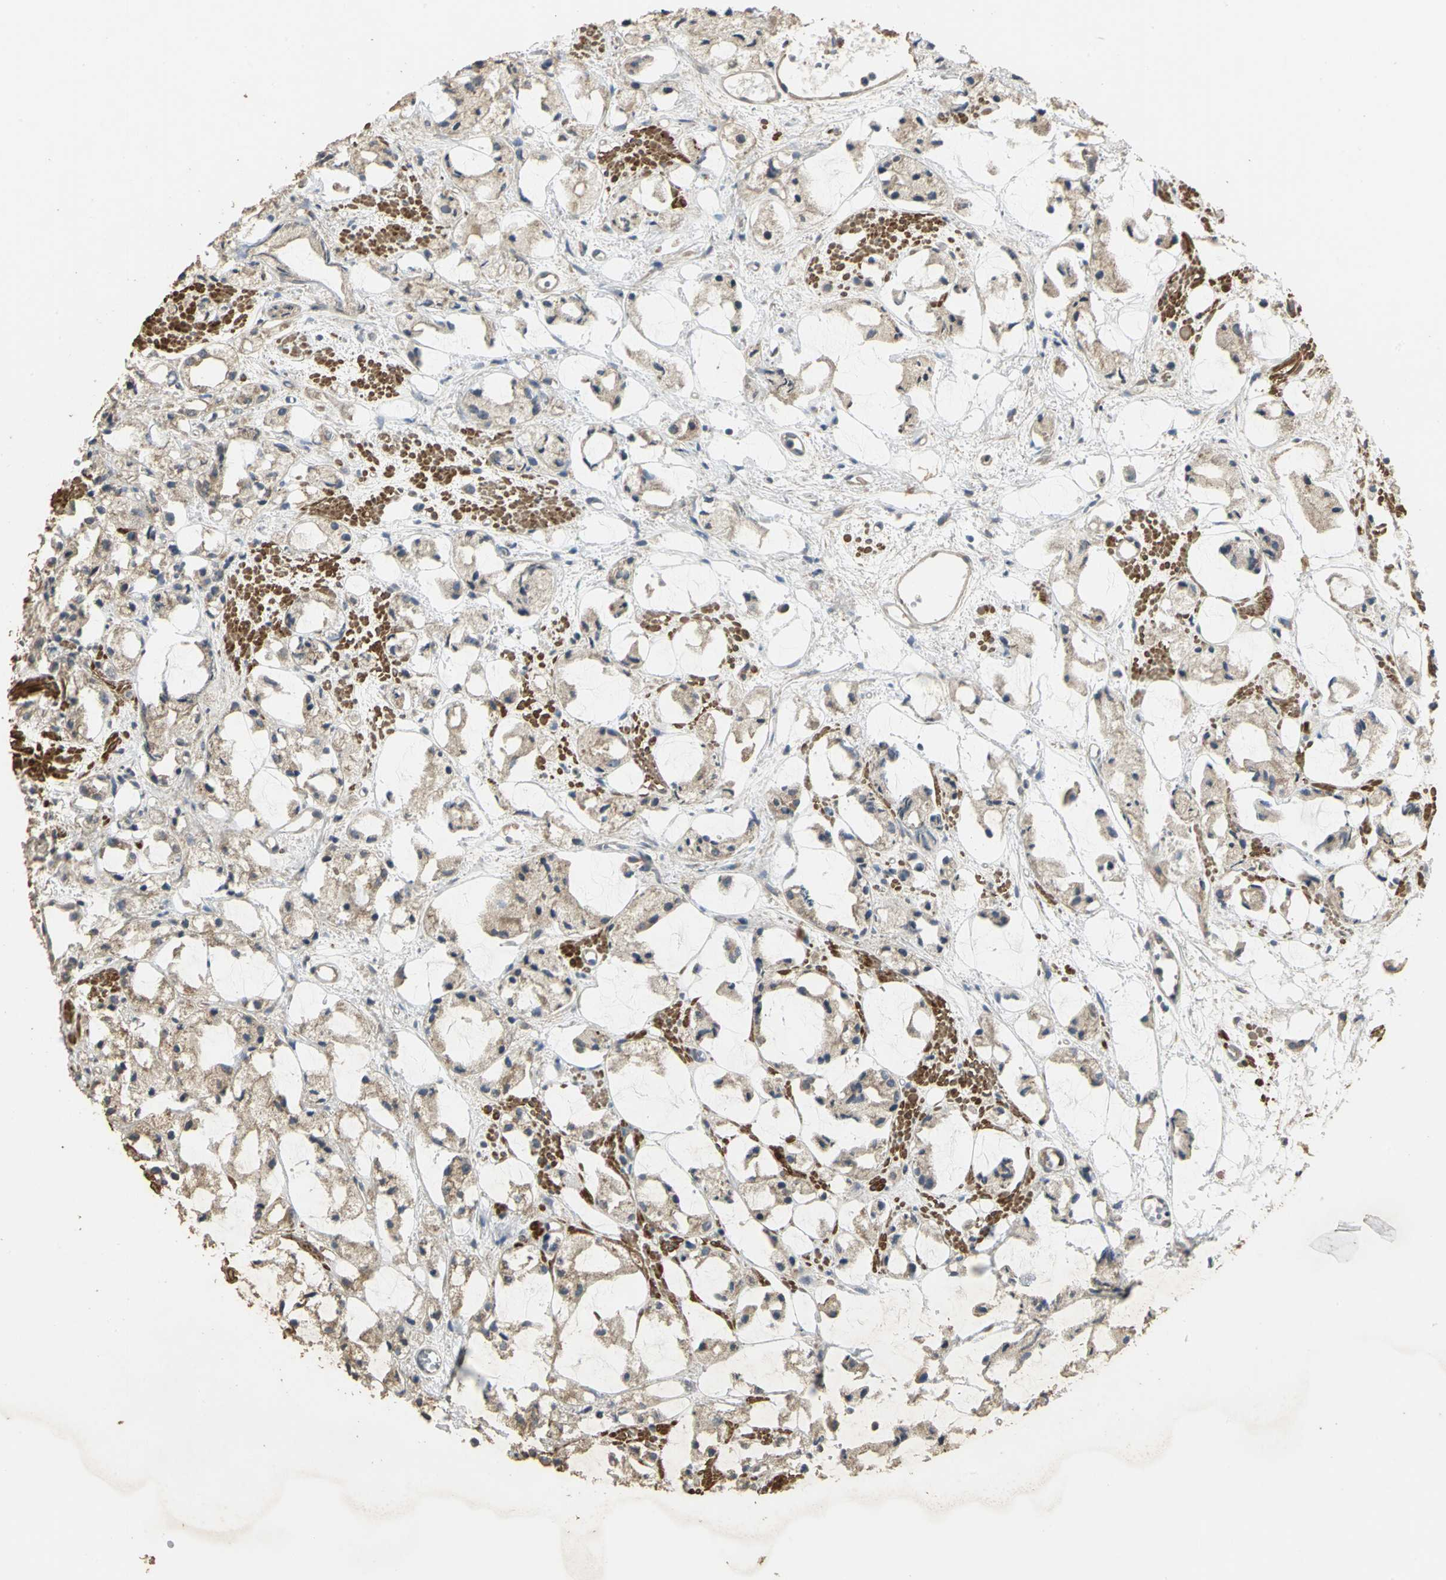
{"staining": {"intensity": "moderate", "quantity": ">75%", "location": "cytoplasmic/membranous"}, "tissue": "prostate cancer", "cell_type": "Tumor cells", "image_type": "cancer", "snomed": [{"axis": "morphology", "description": "Adenocarcinoma, High grade"}, {"axis": "topography", "description": "Prostate"}], "caption": "Immunohistochemical staining of human prostate adenocarcinoma (high-grade) shows medium levels of moderate cytoplasmic/membranous expression in about >75% of tumor cells. (Stains: DAB (3,3'-diaminobenzidine) in brown, nuclei in blue, Microscopy: brightfield microscopy at high magnification).", "gene": "KANK1", "patient": {"sex": "male", "age": 85}}